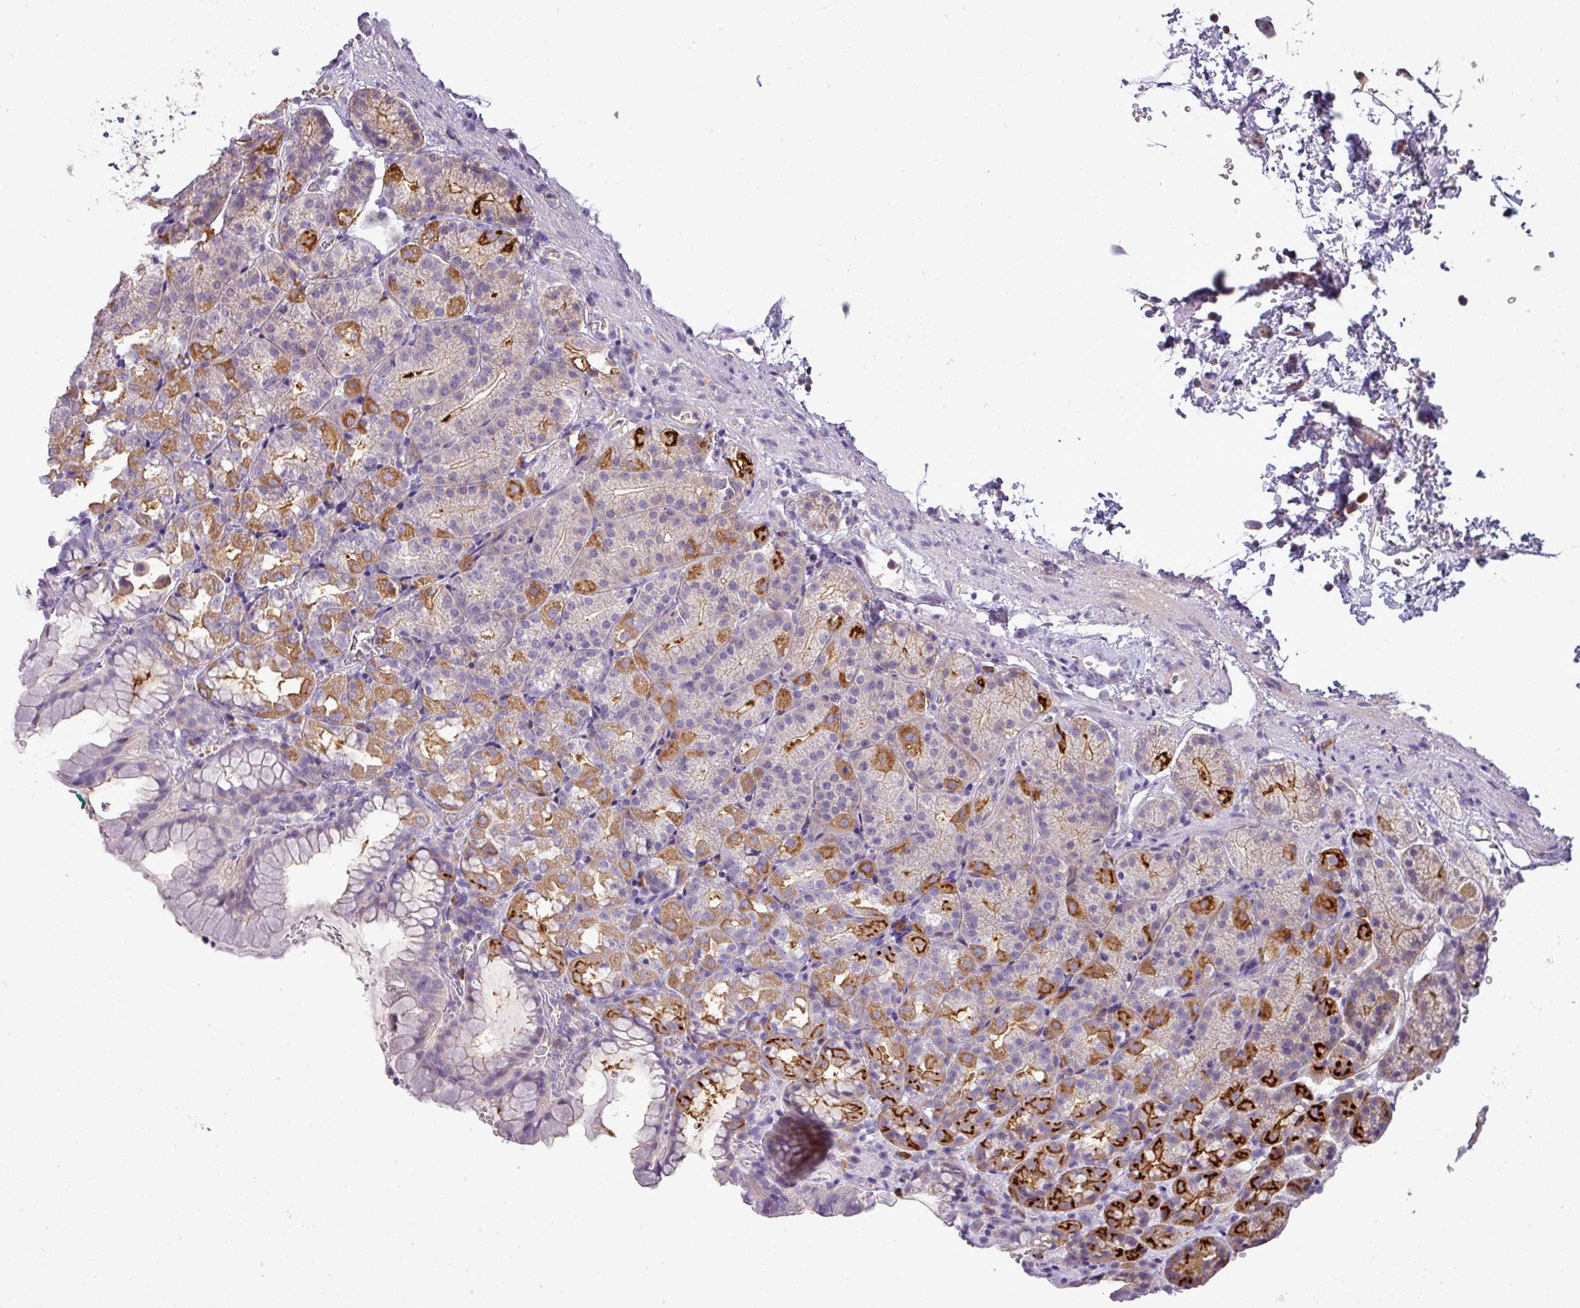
{"staining": {"intensity": "moderate", "quantity": "25%-75%", "location": "cytoplasmic/membranous"}, "tissue": "stomach", "cell_type": "Glandular cells", "image_type": "normal", "snomed": [{"axis": "morphology", "description": "Normal tissue, NOS"}, {"axis": "topography", "description": "Stomach, upper"}], "caption": "This image exhibits immunohistochemistry staining of benign human stomach, with medium moderate cytoplasmic/membranous expression in about 25%-75% of glandular cells.", "gene": "STAT5A", "patient": {"sex": "female", "age": 81}}